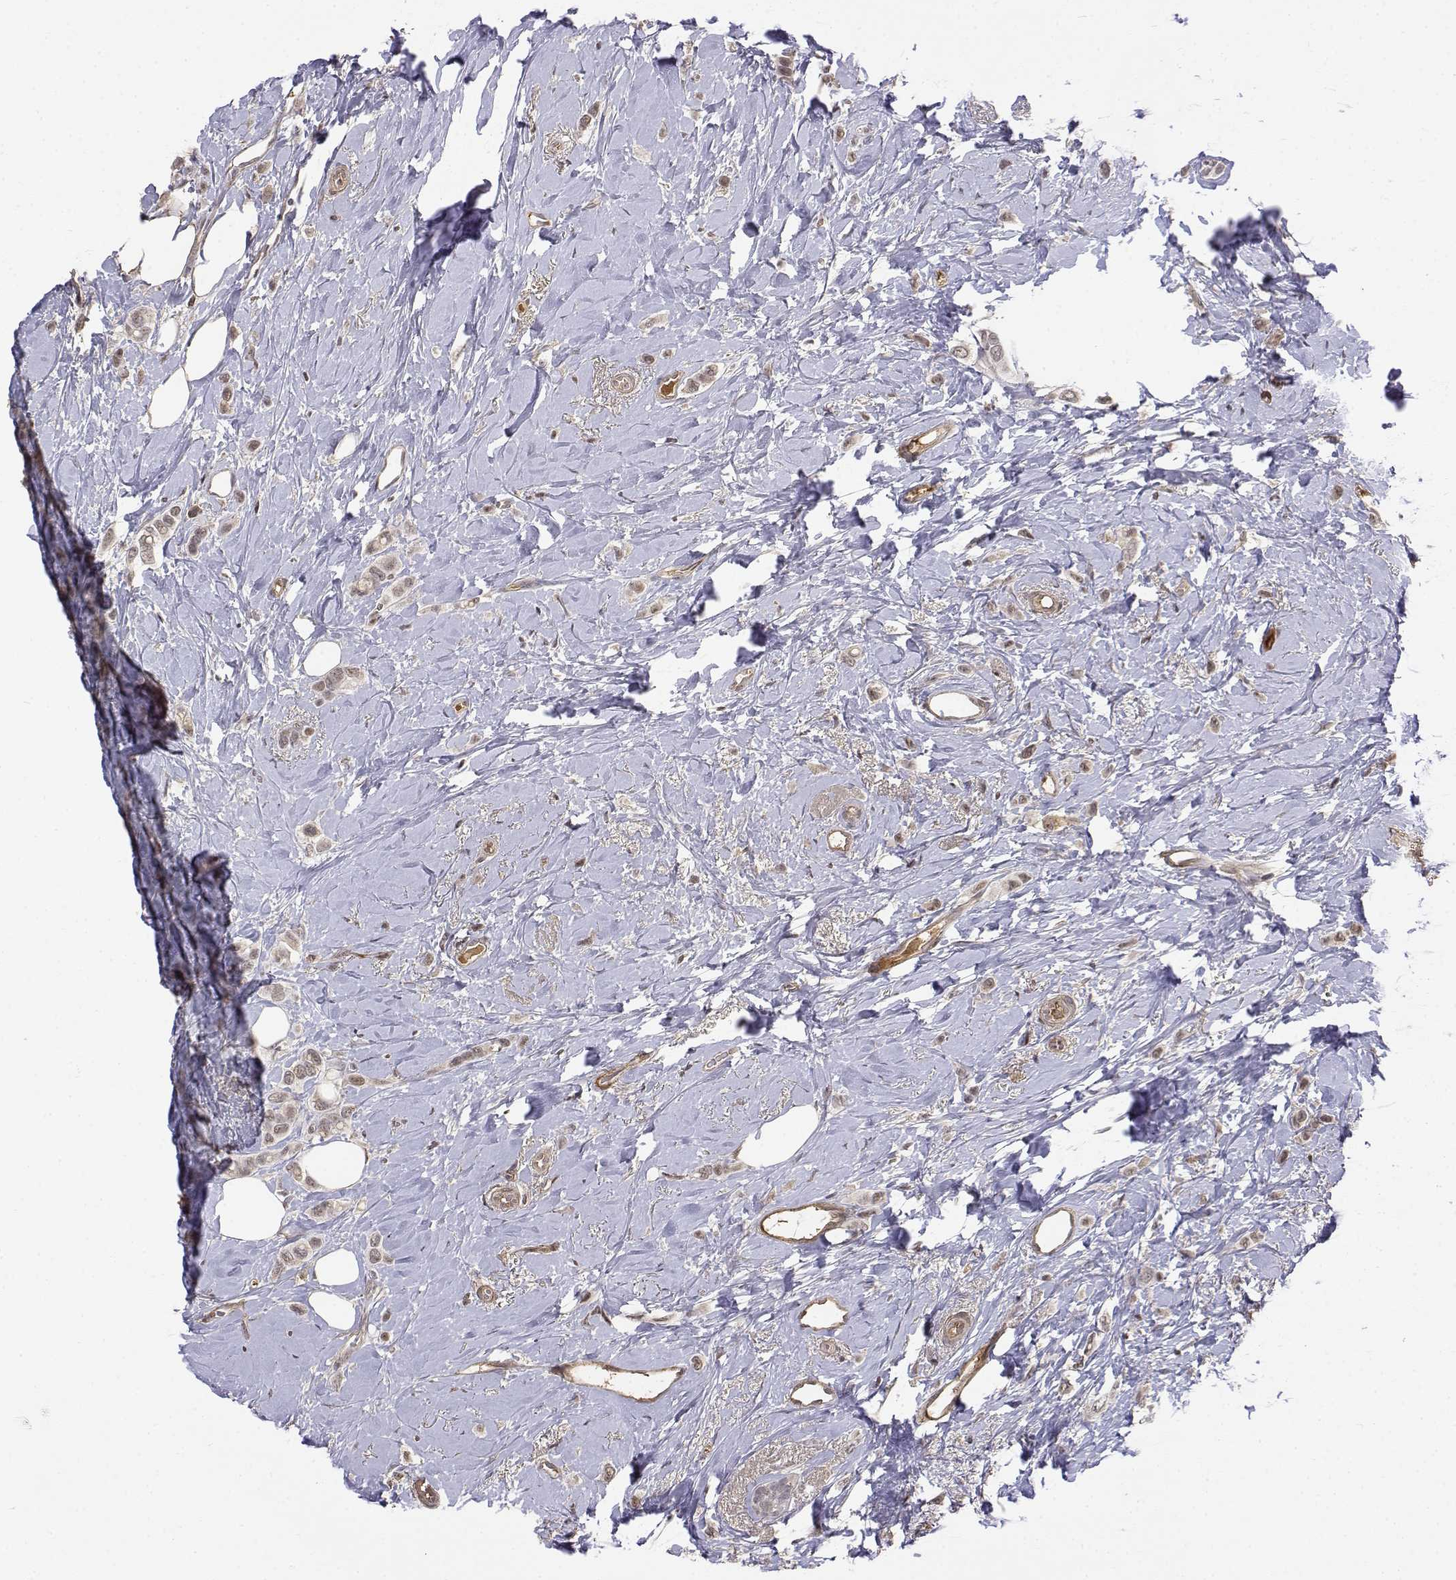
{"staining": {"intensity": "weak", "quantity": ">75%", "location": "nuclear"}, "tissue": "breast cancer", "cell_type": "Tumor cells", "image_type": "cancer", "snomed": [{"axis": "morphology", "description": "Lobular carcinoma"}, {"axis": "topography", "description": "Breast"}], "caption": "Approximately >75% of tumor cells in breast lobular carcinoma demonstrate weak nuclear protein staining as visualized by brown immunohistochemical staining.", "gene": "ITGA7", "patient": {"sex": "female", "age": 66}}